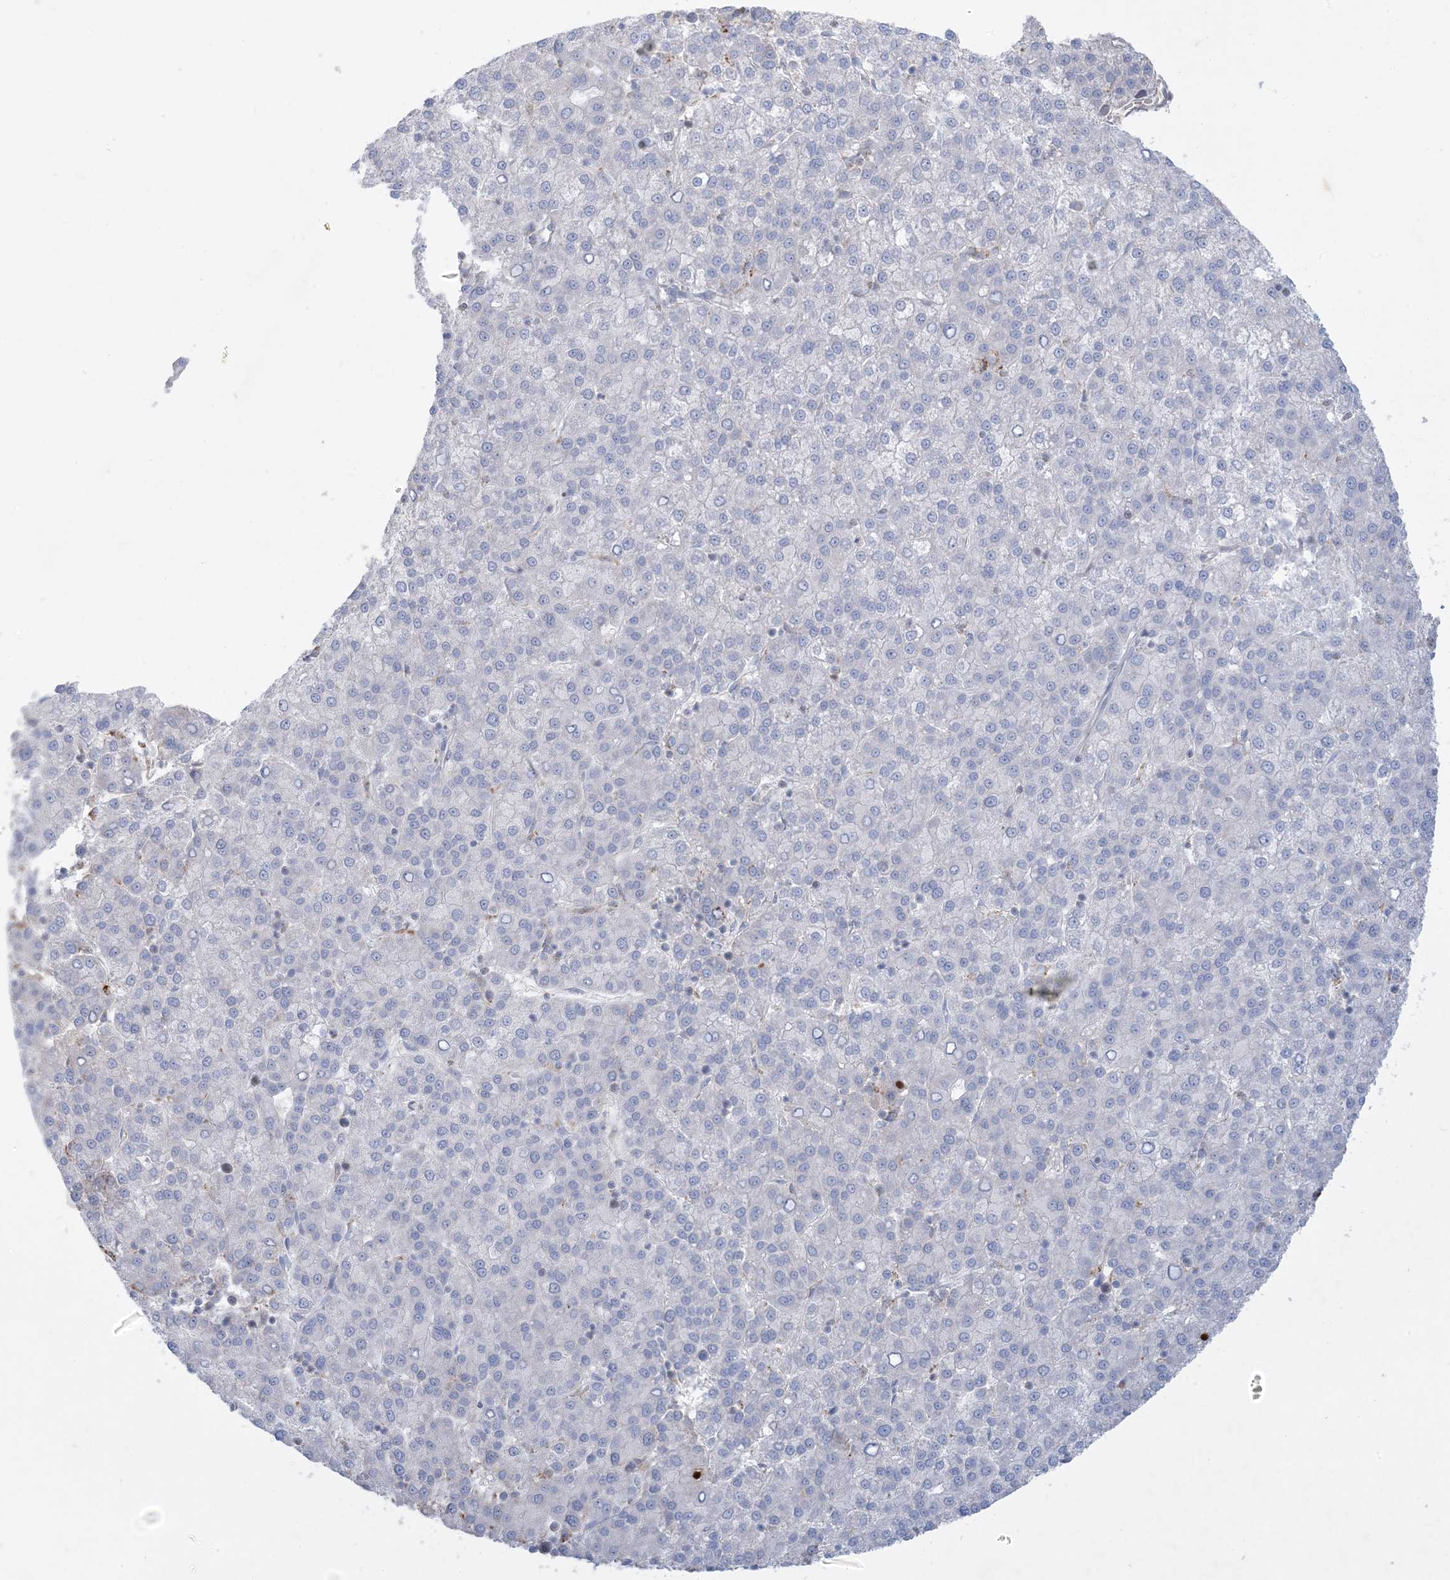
{"staining": {"intensity": "negative", "quantity": "none", "location": "none"}, "tissue": "liver cancer", "cell_type": "Tumor cells", "image_type": "cancer", "snomed": [{"axis": "morphology", "description": "Carcinoma, Hepatocellular, NOS"}, {"axis": "topography", "description": "Liver"}], "caption": "There is no significant expression in tumor cells of liver cancer (hepatocellular carcinoma). Brightfield microscopy of IHC stained with DAB (3,3'-diaminobenzidine) (brown) and hematoxylin (blue), captured at high magnification.", "gene": "KCTD6", "patient": {"sex": "female", "age": 58}}